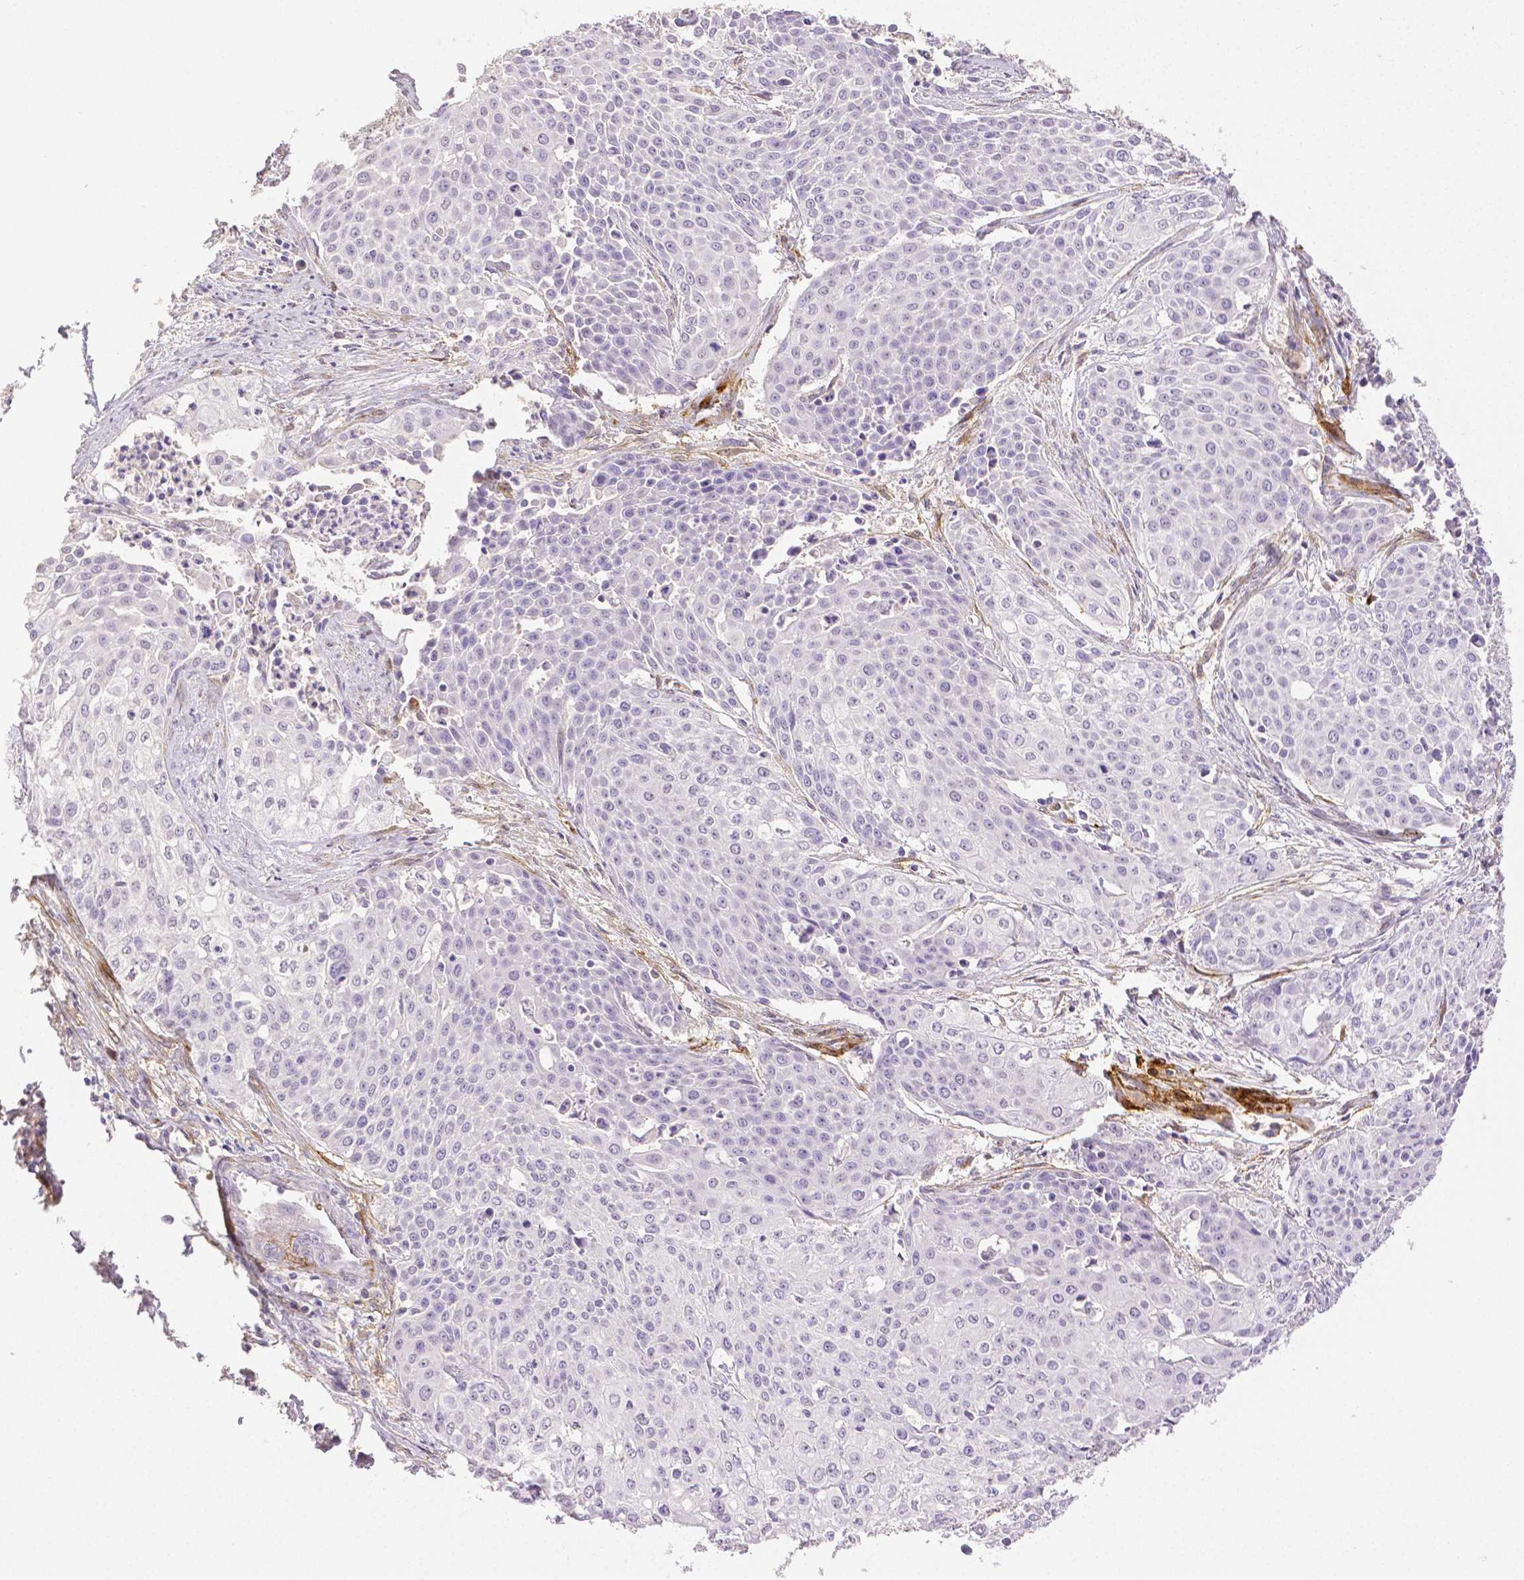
{"staining": {"intensity": "negative", "quantity": "none", "location": "none"}, "tissue": "cervical cancer", "cell_type": "Tumor cells", "image_type": "cancer", "snomed": [{"axis": "morphology", "description": "Squamous cell carcinoma, NOS"}, {"axis": "topography", "description": "Cervix"}], "caption": "High power microscopy photomicrograph of an immunohistochemistry (IHC) micrograph of cervical cancer (squamous cell carcinoma), revealing no significant positivity in tumor cells.", "gene": "THY1", "patient": {"sex": "female", "age": 39}}